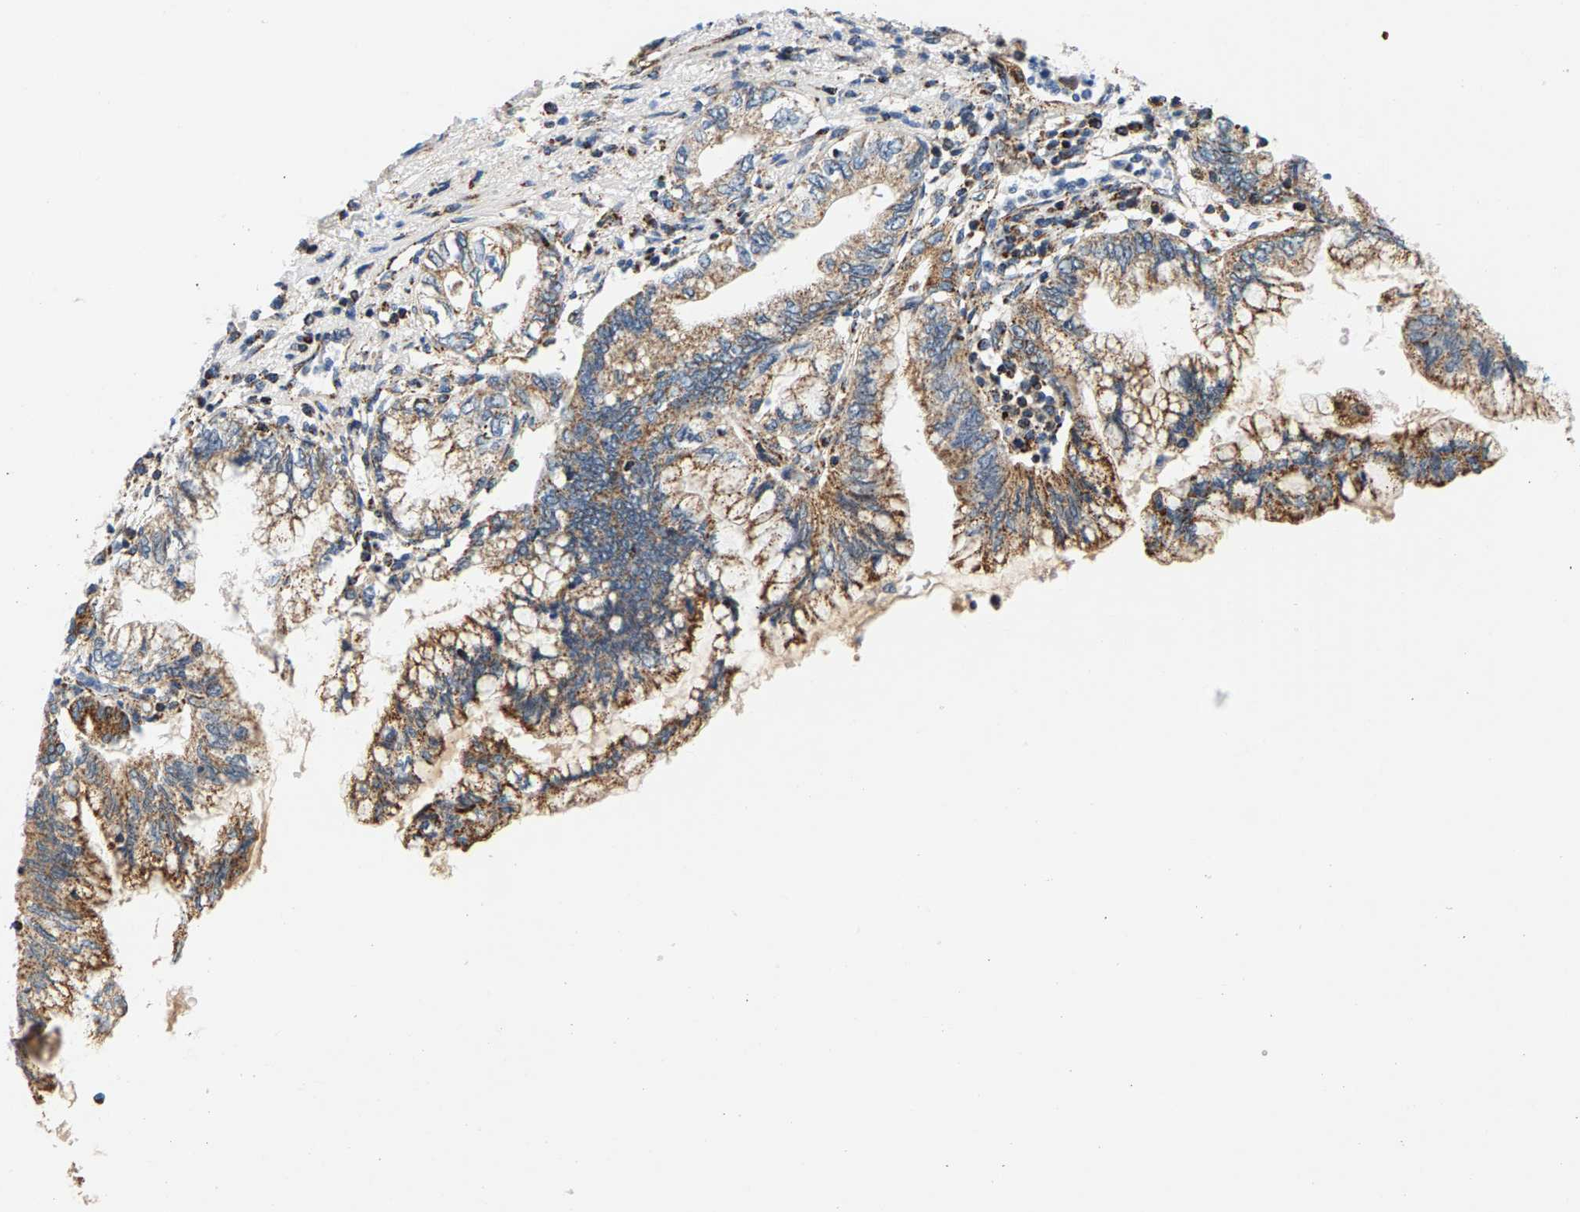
{"staining": {"intensity": "moderate", "quantity": ">75%", "location": "cytoplasmic/membranous"}, "tissue": "pancreatic cancer", "cell_type": "Tumor cells", "image_type": "cancer", "snomed": [{"axis": "morphology", "description": "Adenocarcinoma, NOS"}, {"axis": "topography", "description": "Pancreas"}], "caption": "Immunohistochemistry (IHC) (DAB (3,3'-diaminobenzidine)) staining of pancreatic cancer (adenocarcinoma) demonstrates moderate cytoplasmic/membranous protein positivity in about >75% of tumor cells.", "gene": "PDE1A", "patient": {"sex": "female", "age": 73}}